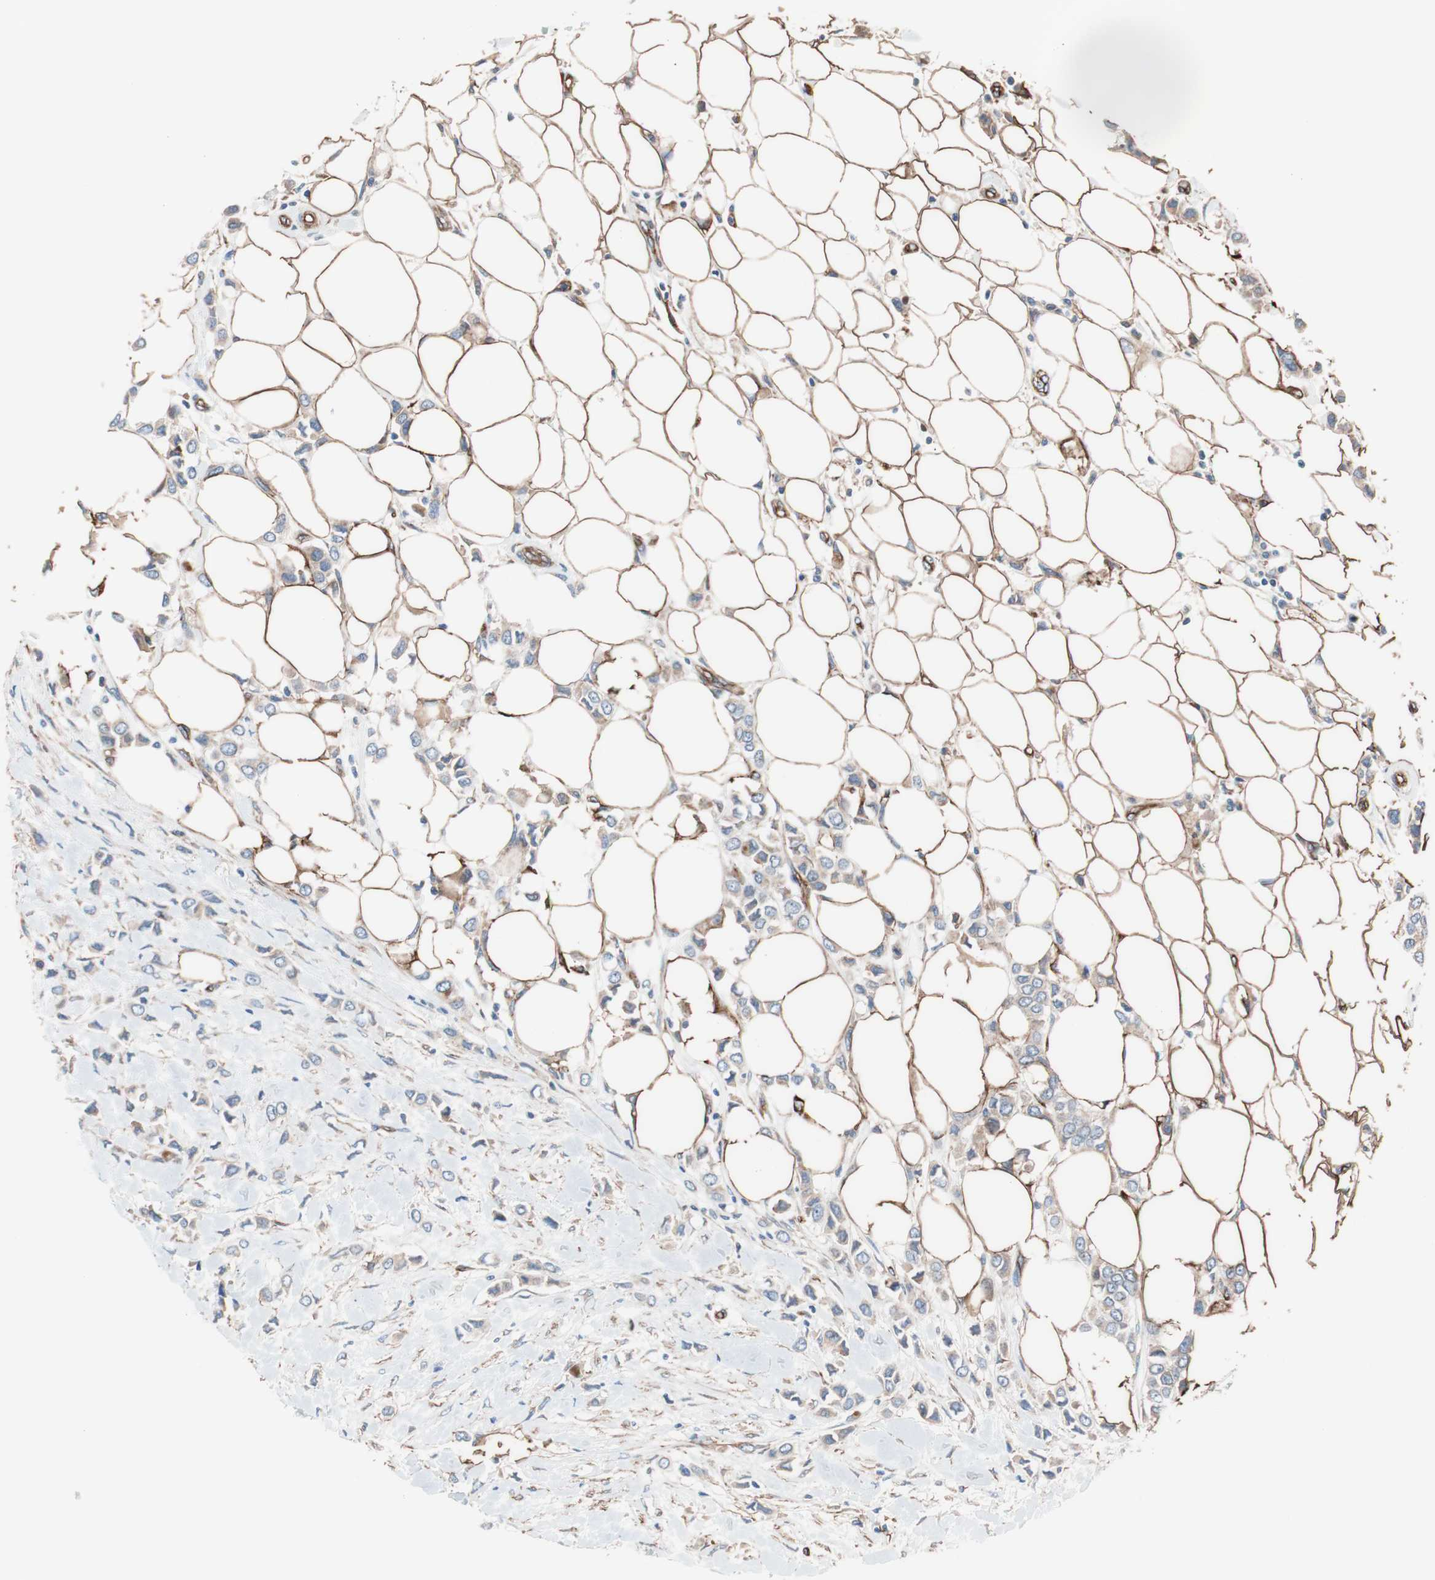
{"staining": {"intensity": "weak", "quantity": ">75%", "location": "cytoplasmic/membranous"}, "tissue": "breast cancer", "cell_type": "Tumor cells", "image_type": "cancer", "snomed": [{"axis": "morphology", "description": "Lobular carcinoma"}, {"axis": "topography", "description": "Breast"}], "caption": "IHC of lobular carcinoma (breast) displays low levels of weak cytoplasmic/membranous expression in about >75% of tumor cells. (Stains: DAB in brown, nuclei in blue, Microscopy: brightfield microscopy at high magnification).", "gene": "SPINT1", "patient": {"sex": "female", "age": 51}}